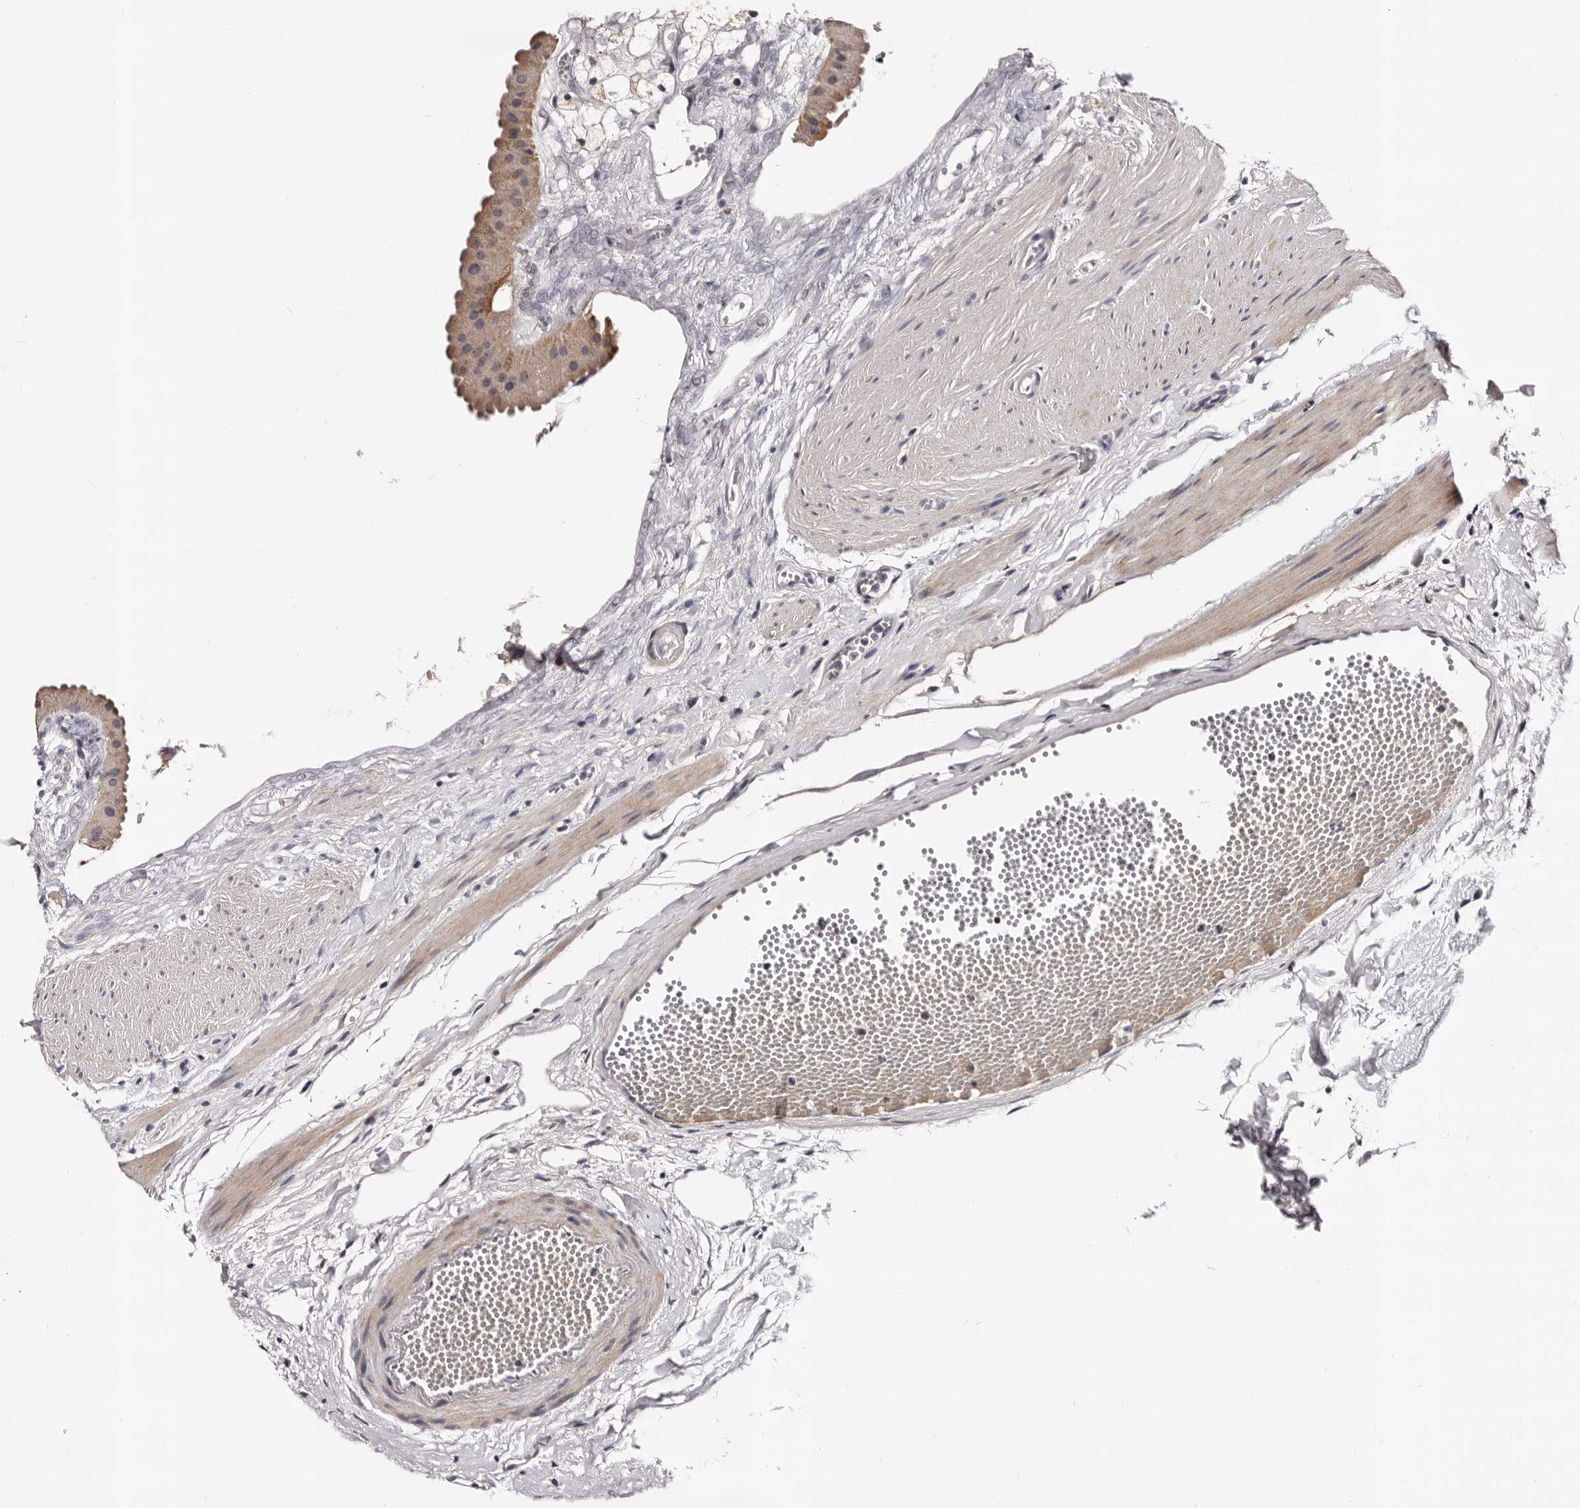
{"staining": {"intensity": "moderate", "quantity": ">75%", "location": "cytoplasmic/membranous"}, "tissue": "gallbladder", "cell_type": "Glandular cells", "image_type": "normal", "snomed": [{"axis": "morphology", "description": "Normal tissue, NOS"}, {"axis": "topography", "description": "Gallbladder"}], "caption": "This is an image of immunohistochemistry (IHC) staining of benign gallbladder, which shows moderate expression in the cytoplasmic/membranous of glandular cells.", "gene": "TAF4B", "patient": {"sex": "female", "age": 64}}